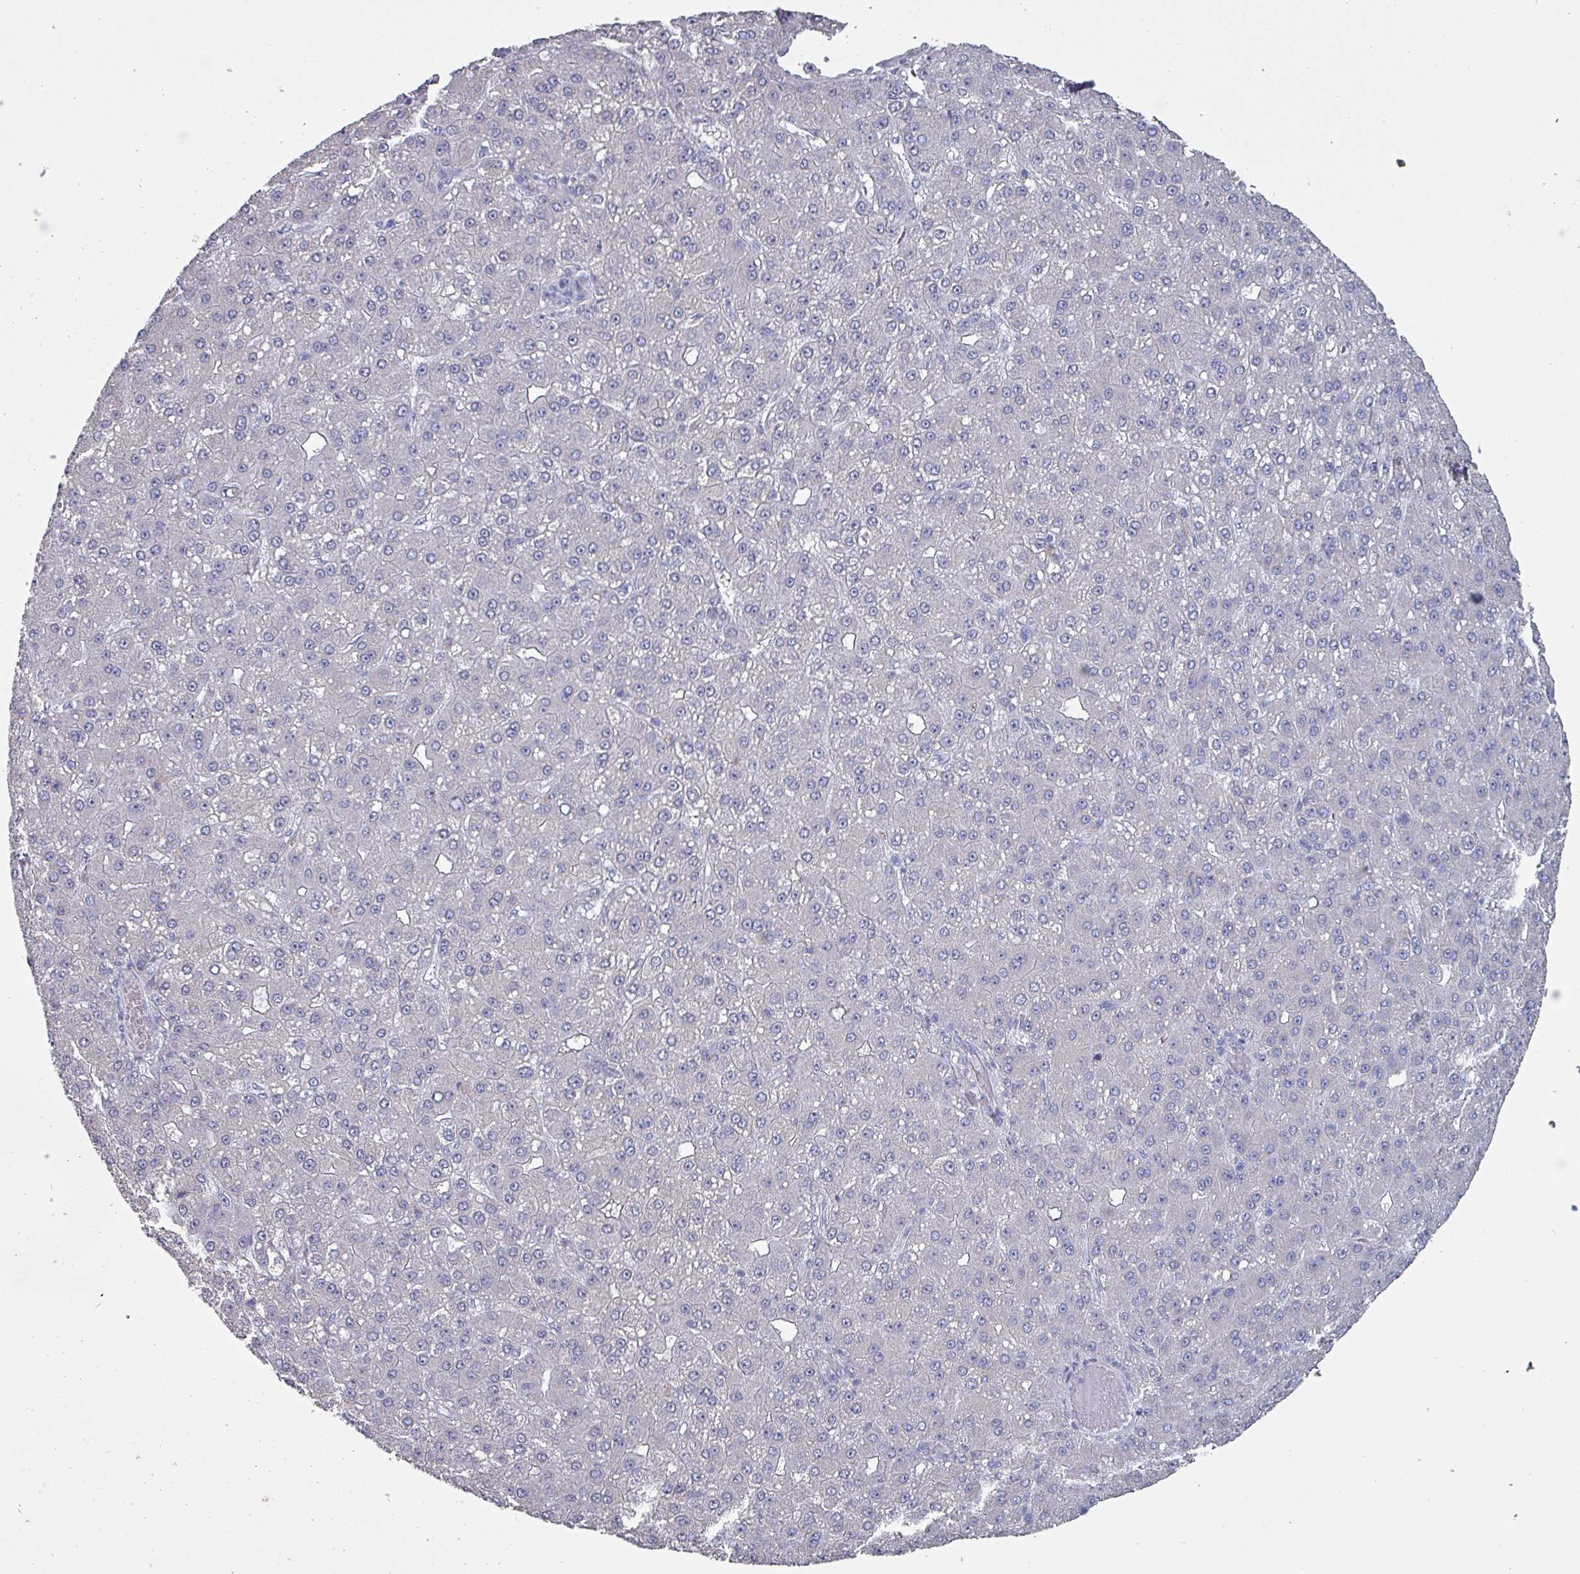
{"staining": {"intensity": "negative", "quantity": "none", "location": "none"}, "tissue": "liver cancer", "cell_type": "Tumor cells", "image_type": "cancer", "snomed": [{"axis": "morphology", "description": "Carcinoma, Hepatocellular, NOS"}, {"axis": "topography", "description": "Liver"}], "caption": "Liver cancer was stained to show a protein in brown. There is no significant positivity in tumor cells. (IHC, brightfield microscopy, high magnification).", "gene": "INS-IGF2", "patient": {"sex": "male", "age": 67}}